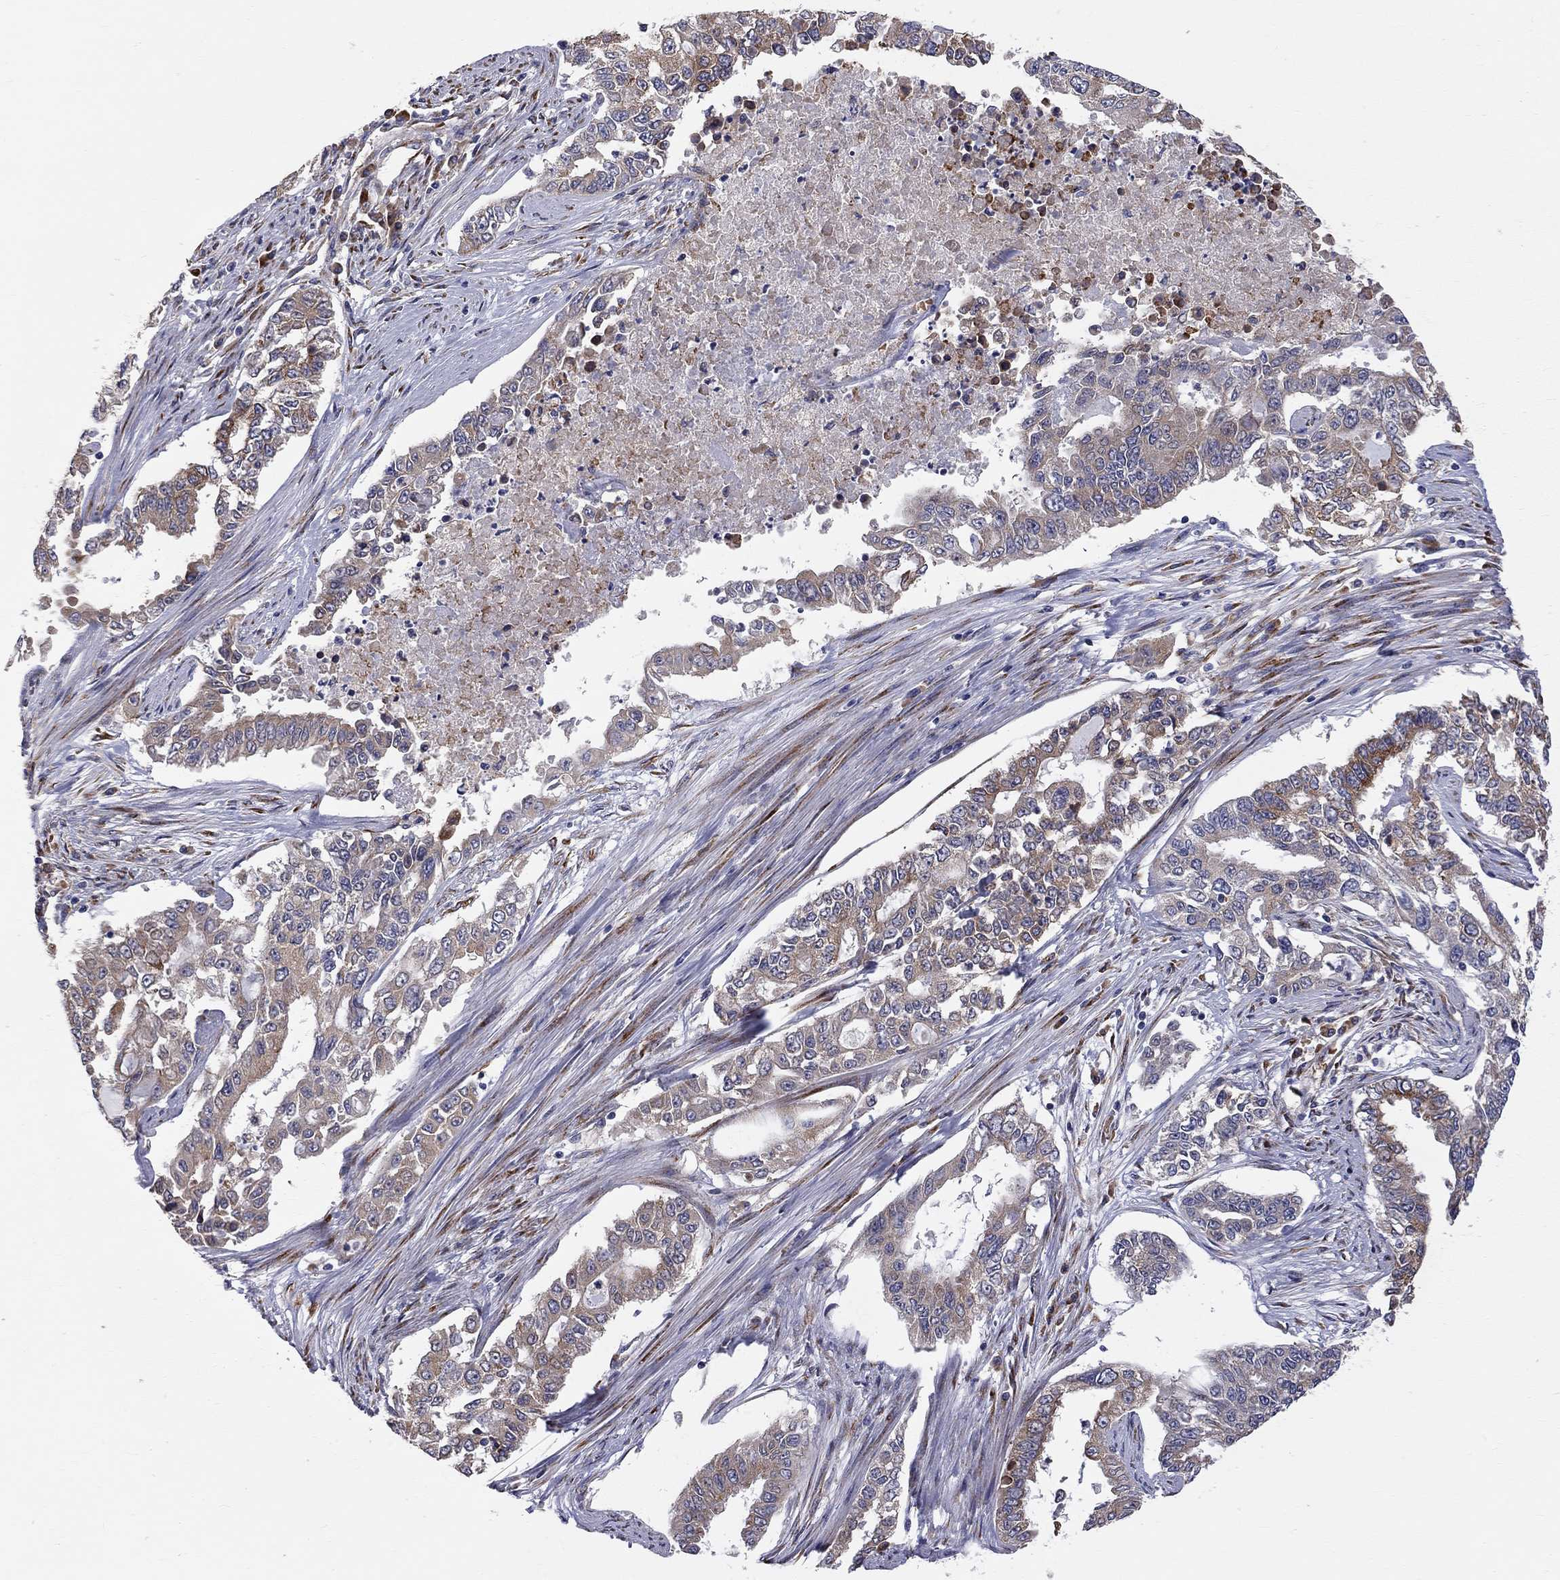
{"staining": {"intensity": "moderate", "quantity": "25%-75%", "location": "cytoplasmic/membranous"}, "tissue": "endometrial cancer", "cell_type": "Tumor cells", "image_type": "cancer", "snomed": [{"axis": "morphology", "description": "Adenocarcinoma, NOS"}, {"axis": "topography", "description": "Uterus"}], "caption": "IHC image of neoplastic tissue: endometrial adenocarcinoma stained using immunohistochemistry (IHC) reveals medium levels of moderate protein expression localized specifically in the cytoplasmic/membranous of tumor cells, appearing as a cytoplasmic/membranous brown color.", "gene": "CASTOR1", "patient": {"sex": "female", "age": 59}}